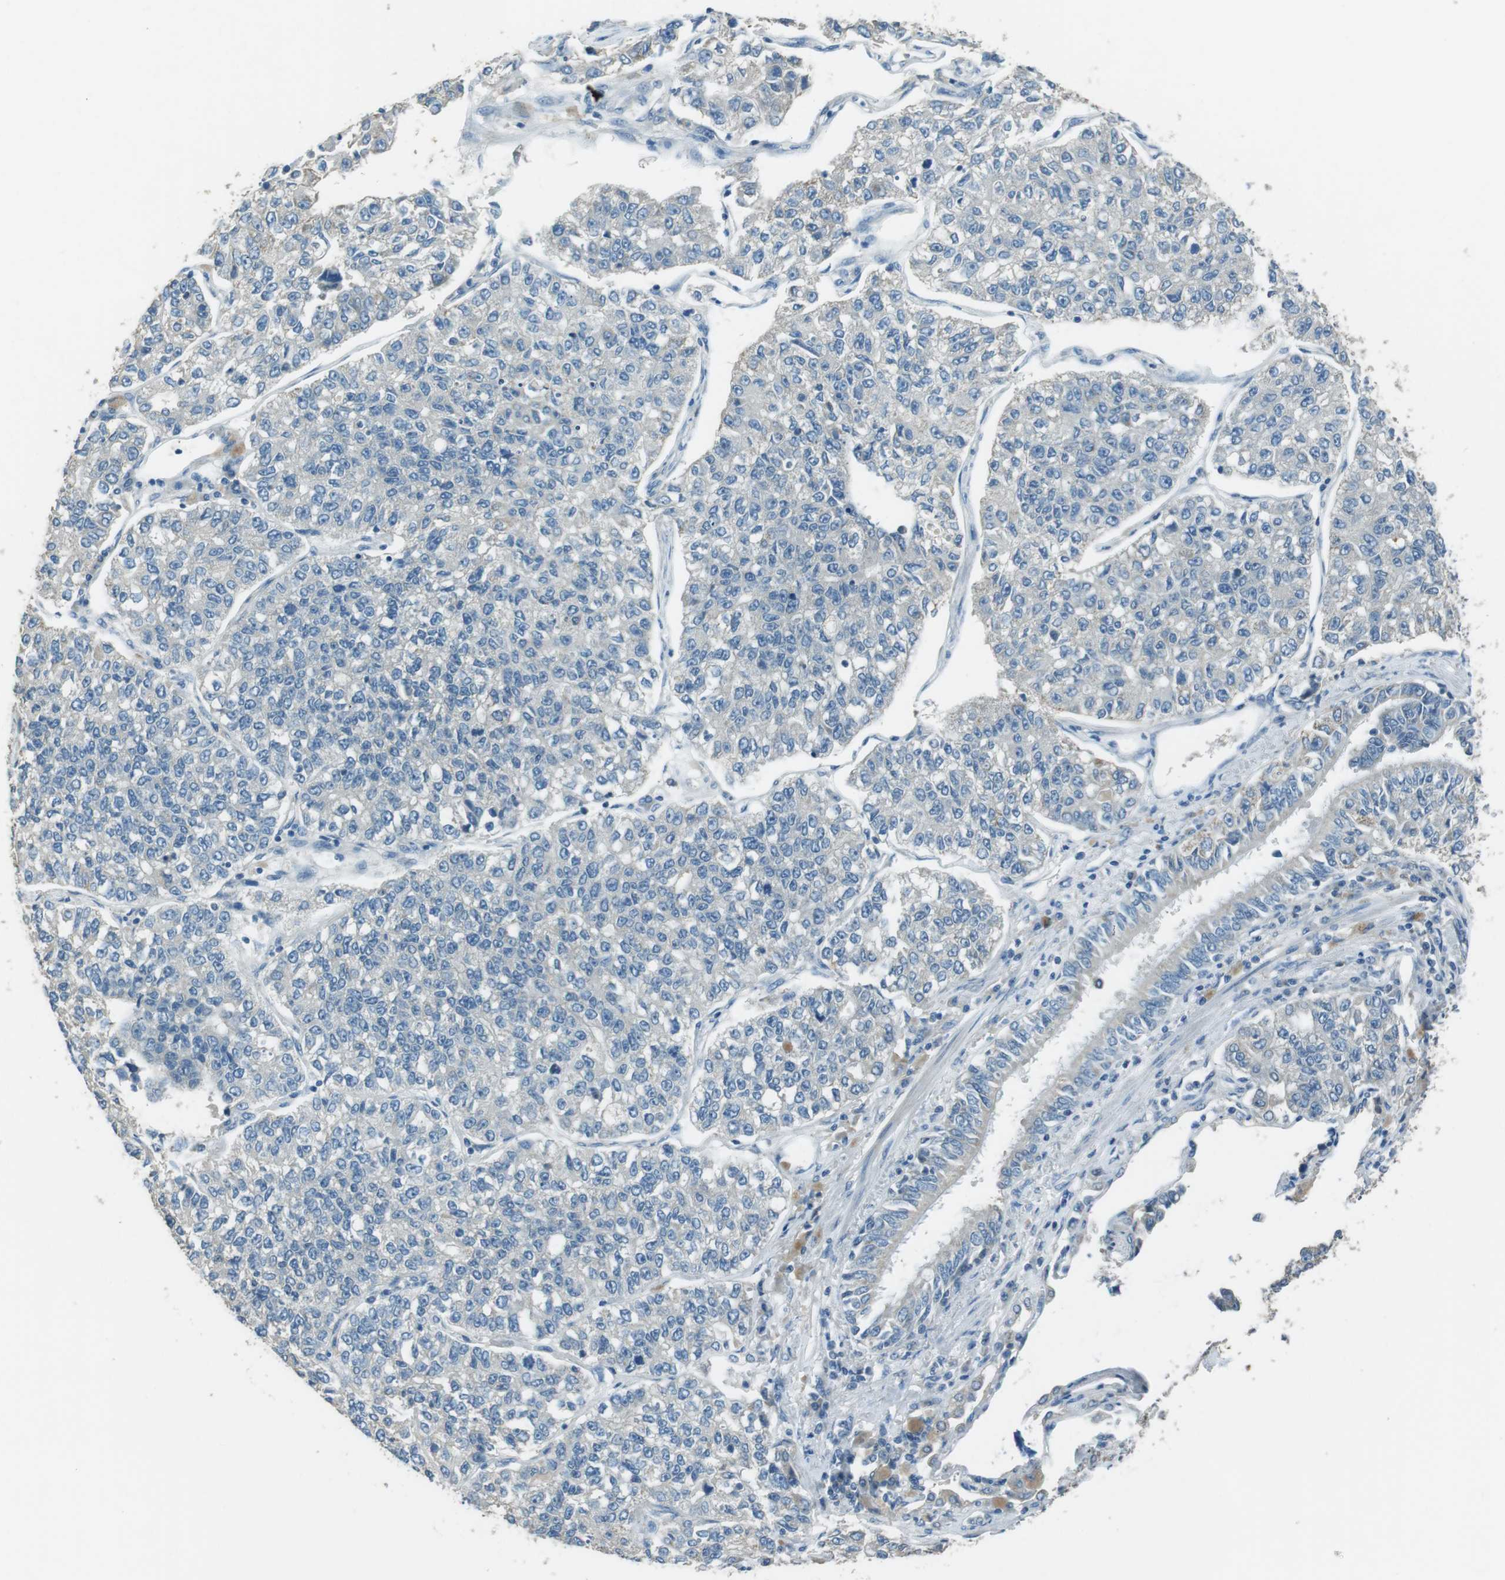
{"staining": {"intensity": "negative", "quantity": "none", "location": "none"}, "tissue": "lung cancer", "cell_type": "Tumor cells", "image_type": "cancer", "snomed": [{"axis": "morphology", "description": "Adenocarcinoma, NOS"}, {"axis": "topography", "description": "Lung"}], "caption": "Immunohistochemical staining of adenocarcinoma (lung) exhibits no significant staining in tumor cells.", "gene": "MFAP3", "patient": {"sex": "male", "age": 49}}